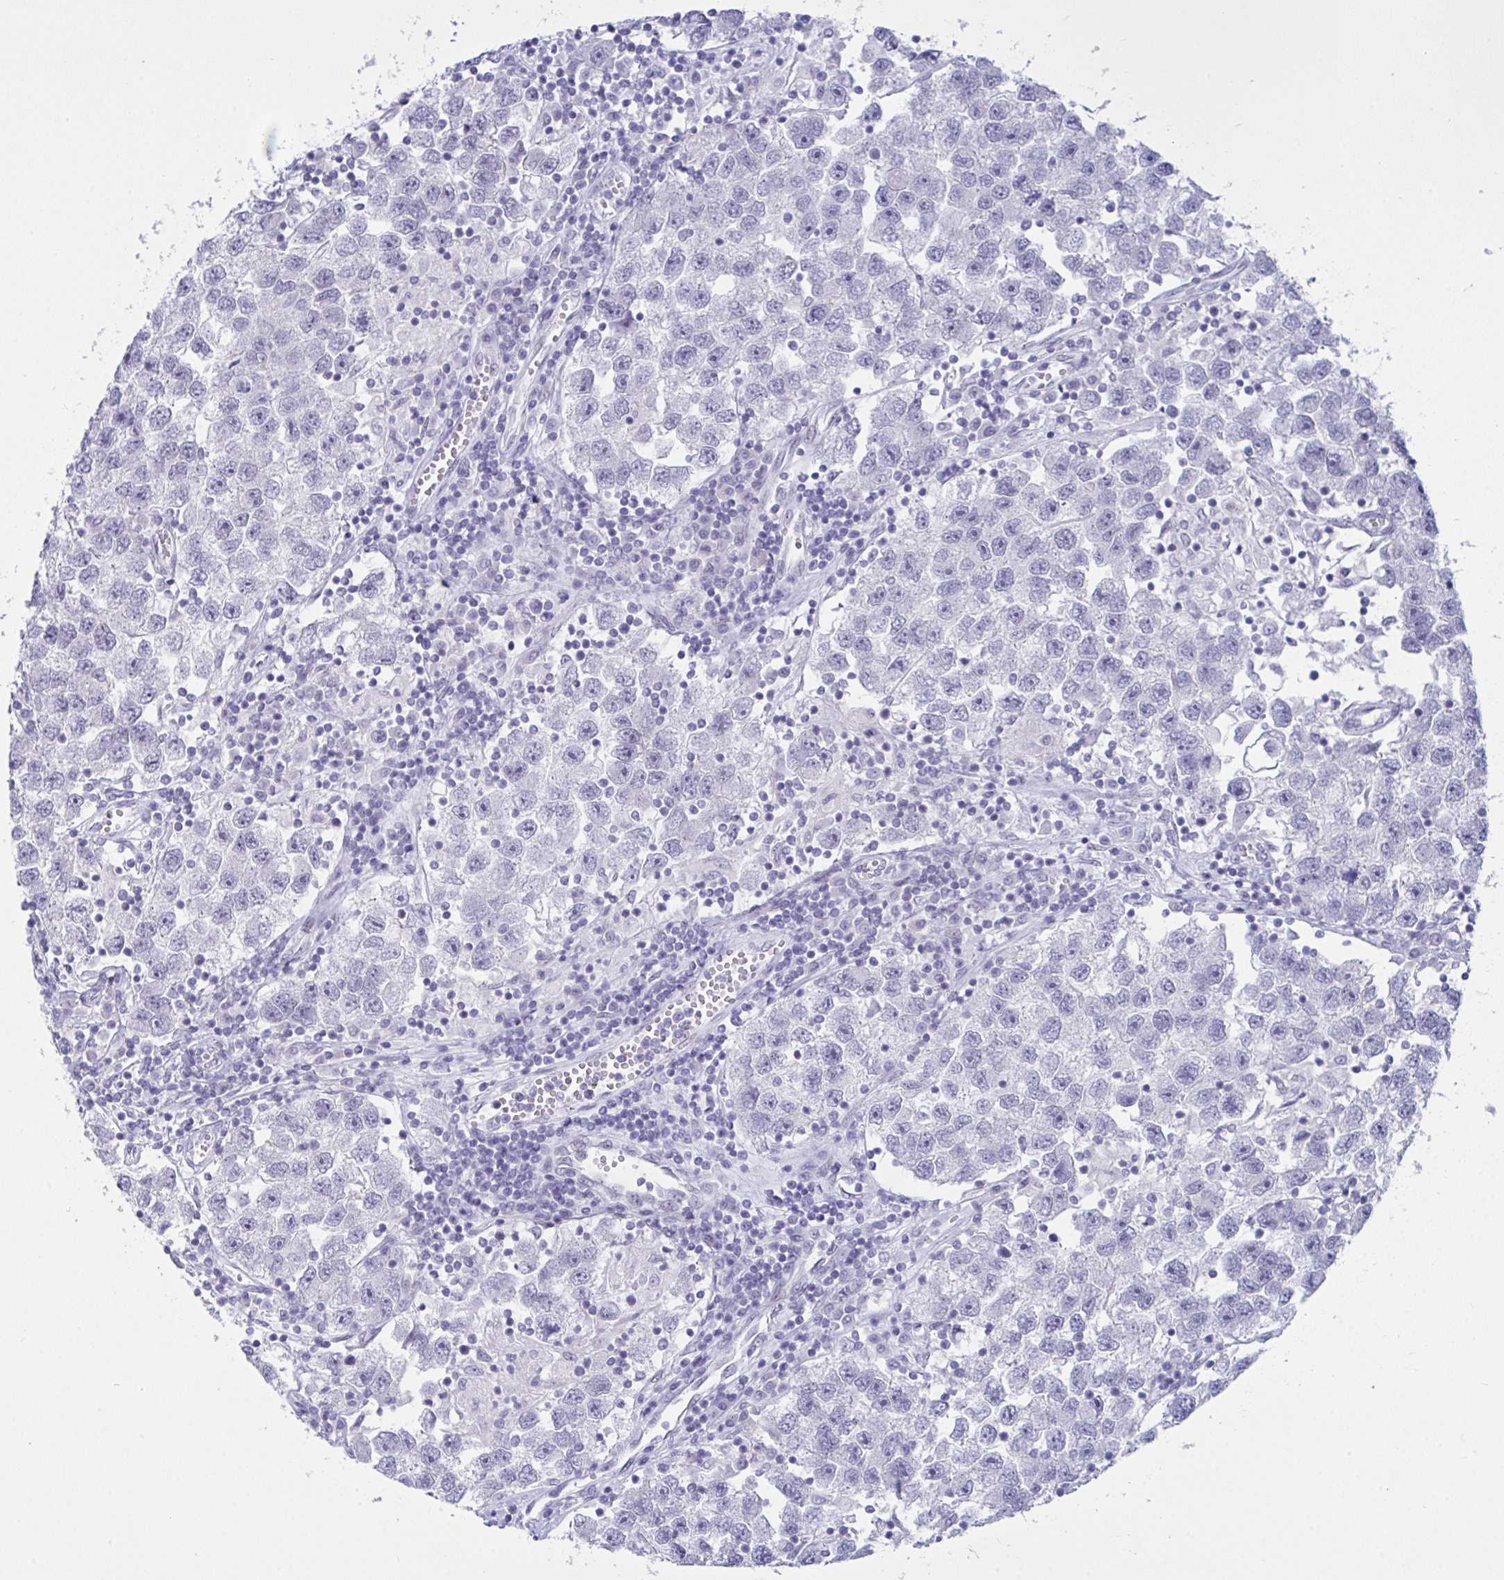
{"staining": {"intensity": "negative", "quantity": "none", "location": "none"}, "tissue": "testis cancer", "cell_type": "Tumor cells", "image_type": "cancer", "snomed": [{"axis": "morphology", "description": "Seminoma, NOS"}, {"axis": "topography", "description": "Testis"}], "caption": "Photomicrograph shows no significant protein expression in tumor cells of seminoma (testis).", "gene": "FBXL22", "patient": {"sex": "male", "age": 26}}